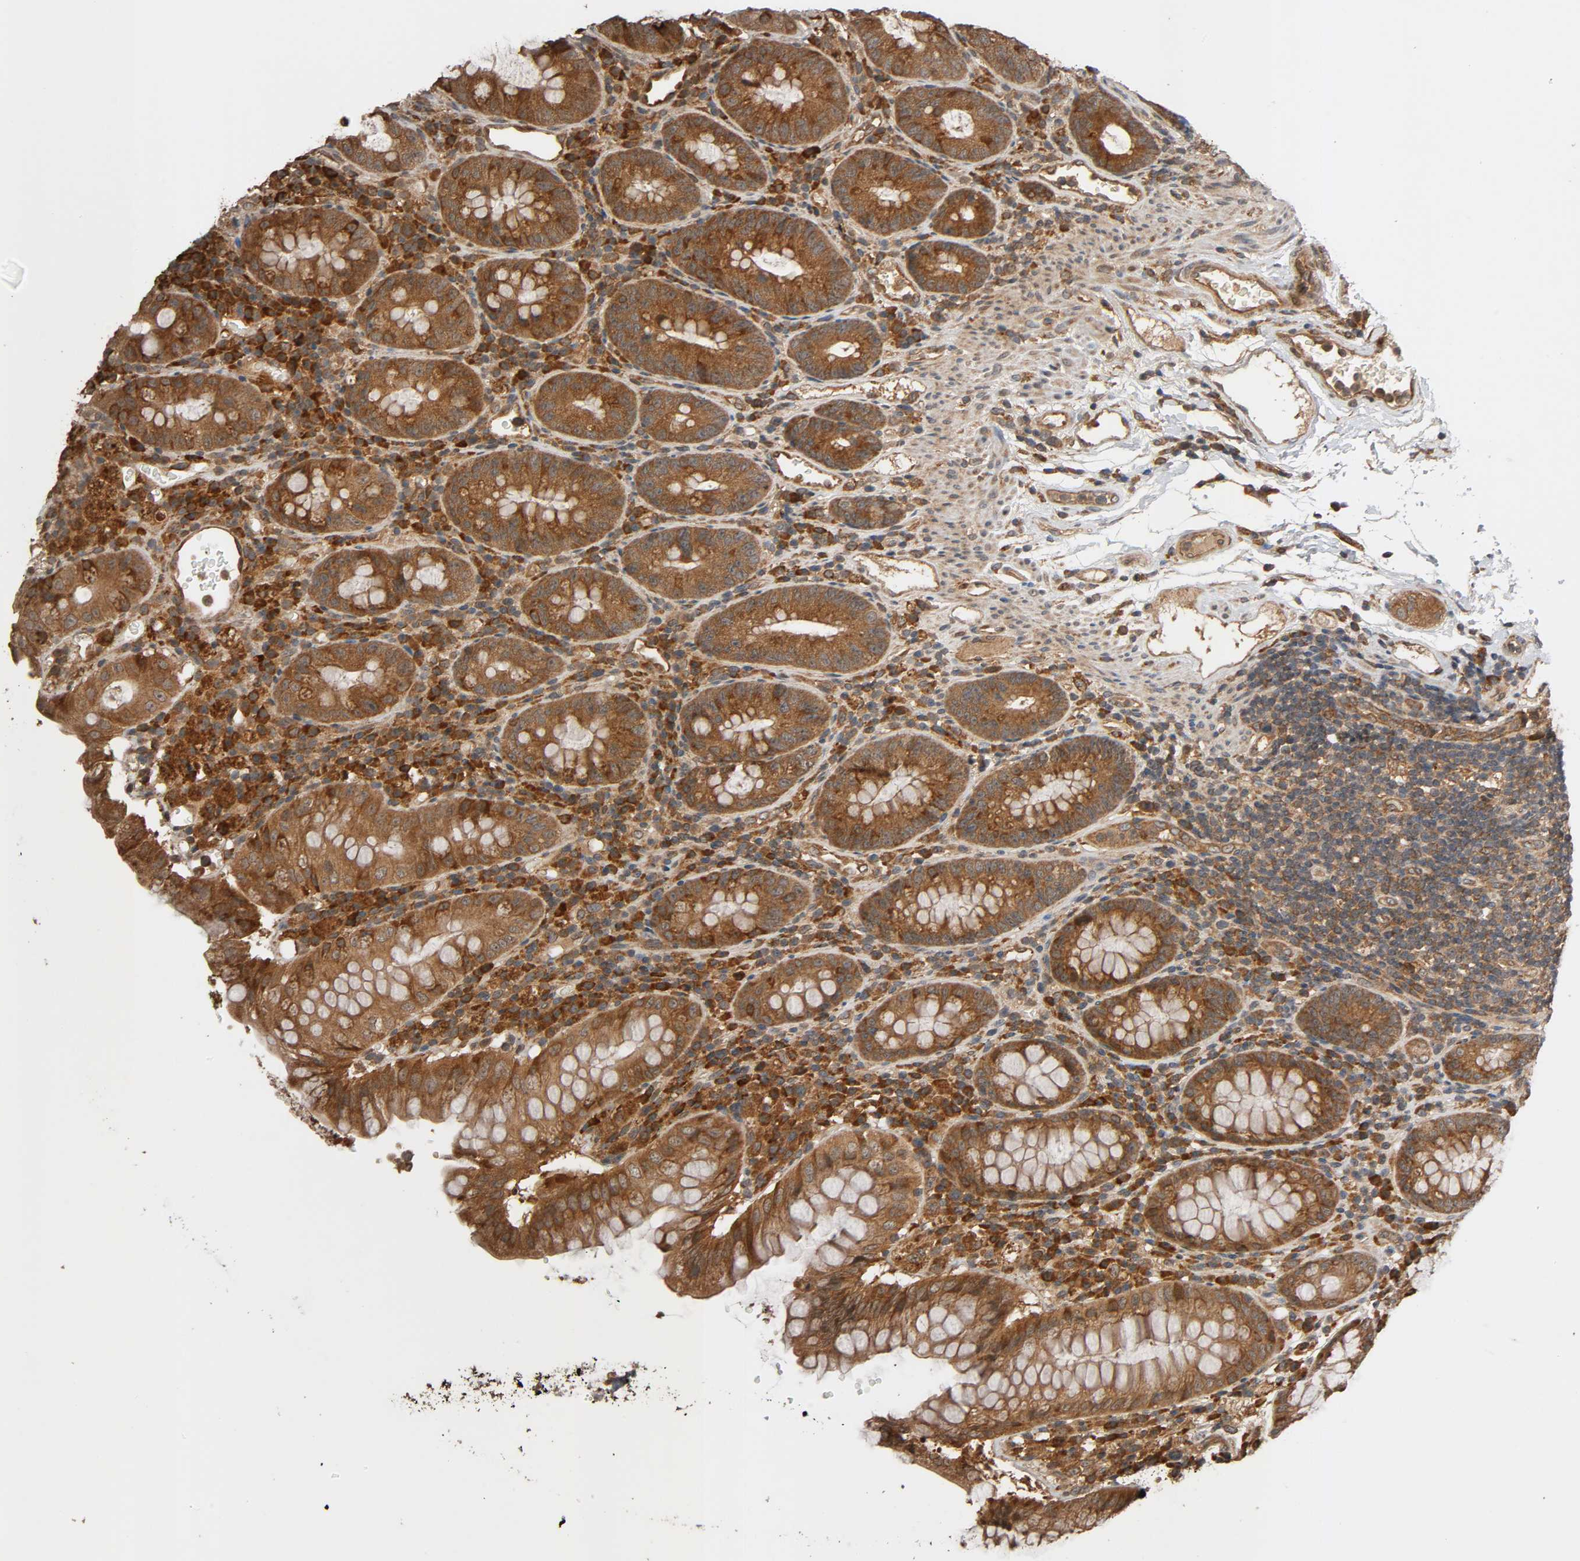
{"staining": {"intensity": "moderate", "quantity": ">75%", "location": "cytoplasmic/membranous"}, "tissue": "colon", "cell_type": "Endothelial cells", "image_type": "normal", "snomed": [{"axis": "morphology", "description": "Normal tissue, NOS"}, {"axis": "topography", "description": "Colon"}], "caption": "Immunohistochemistry histopathology image of normal colon stained for a protein (brown), which reveals medium levels of moderate cytoplasmic/membranous staining in about >75% of endothelial cells.", "gene": "MAP3K8", "patient": {"sex": "female", "age": 46}}